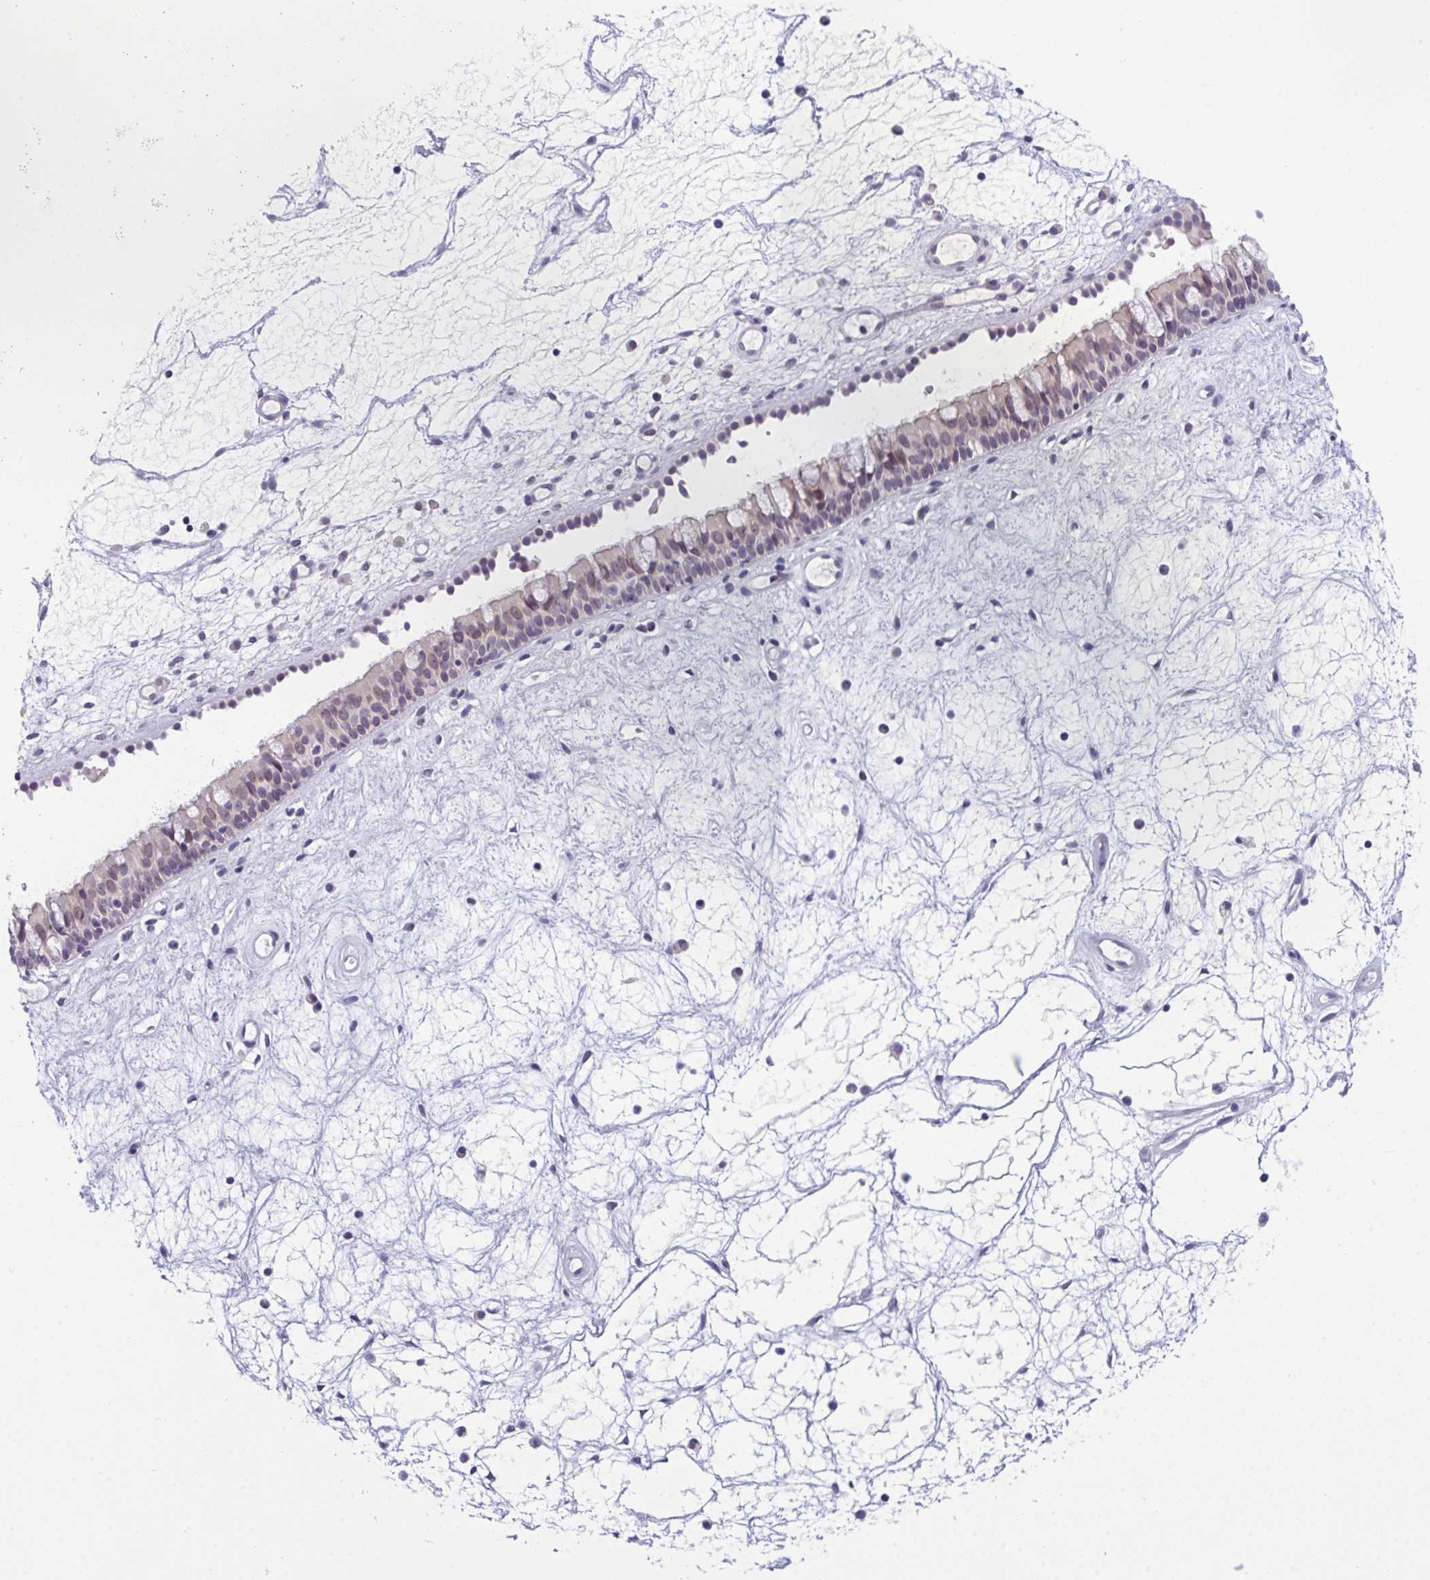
{"staining": {"intensity": "weak", "quantity": "25%-75%", "location": "nuclear"}, "tissue": "nasopharynx", "cell_type": "Respiratory epithelial cells", "image_type": "normal", "snomed": [{"axis": "morphology", "description": "Normal tissue, NOS"}, {"axis": "topography", "description": "Nasopharynx"}], "caption": "This is an image of immunohistochemistry (IHC) staining of benign nasopharynx, which shows weak staining in the nuclear of respiratory epithelial cells.", "gene": "BMAL2", "patient": {"sex": "male", "age": 69}}